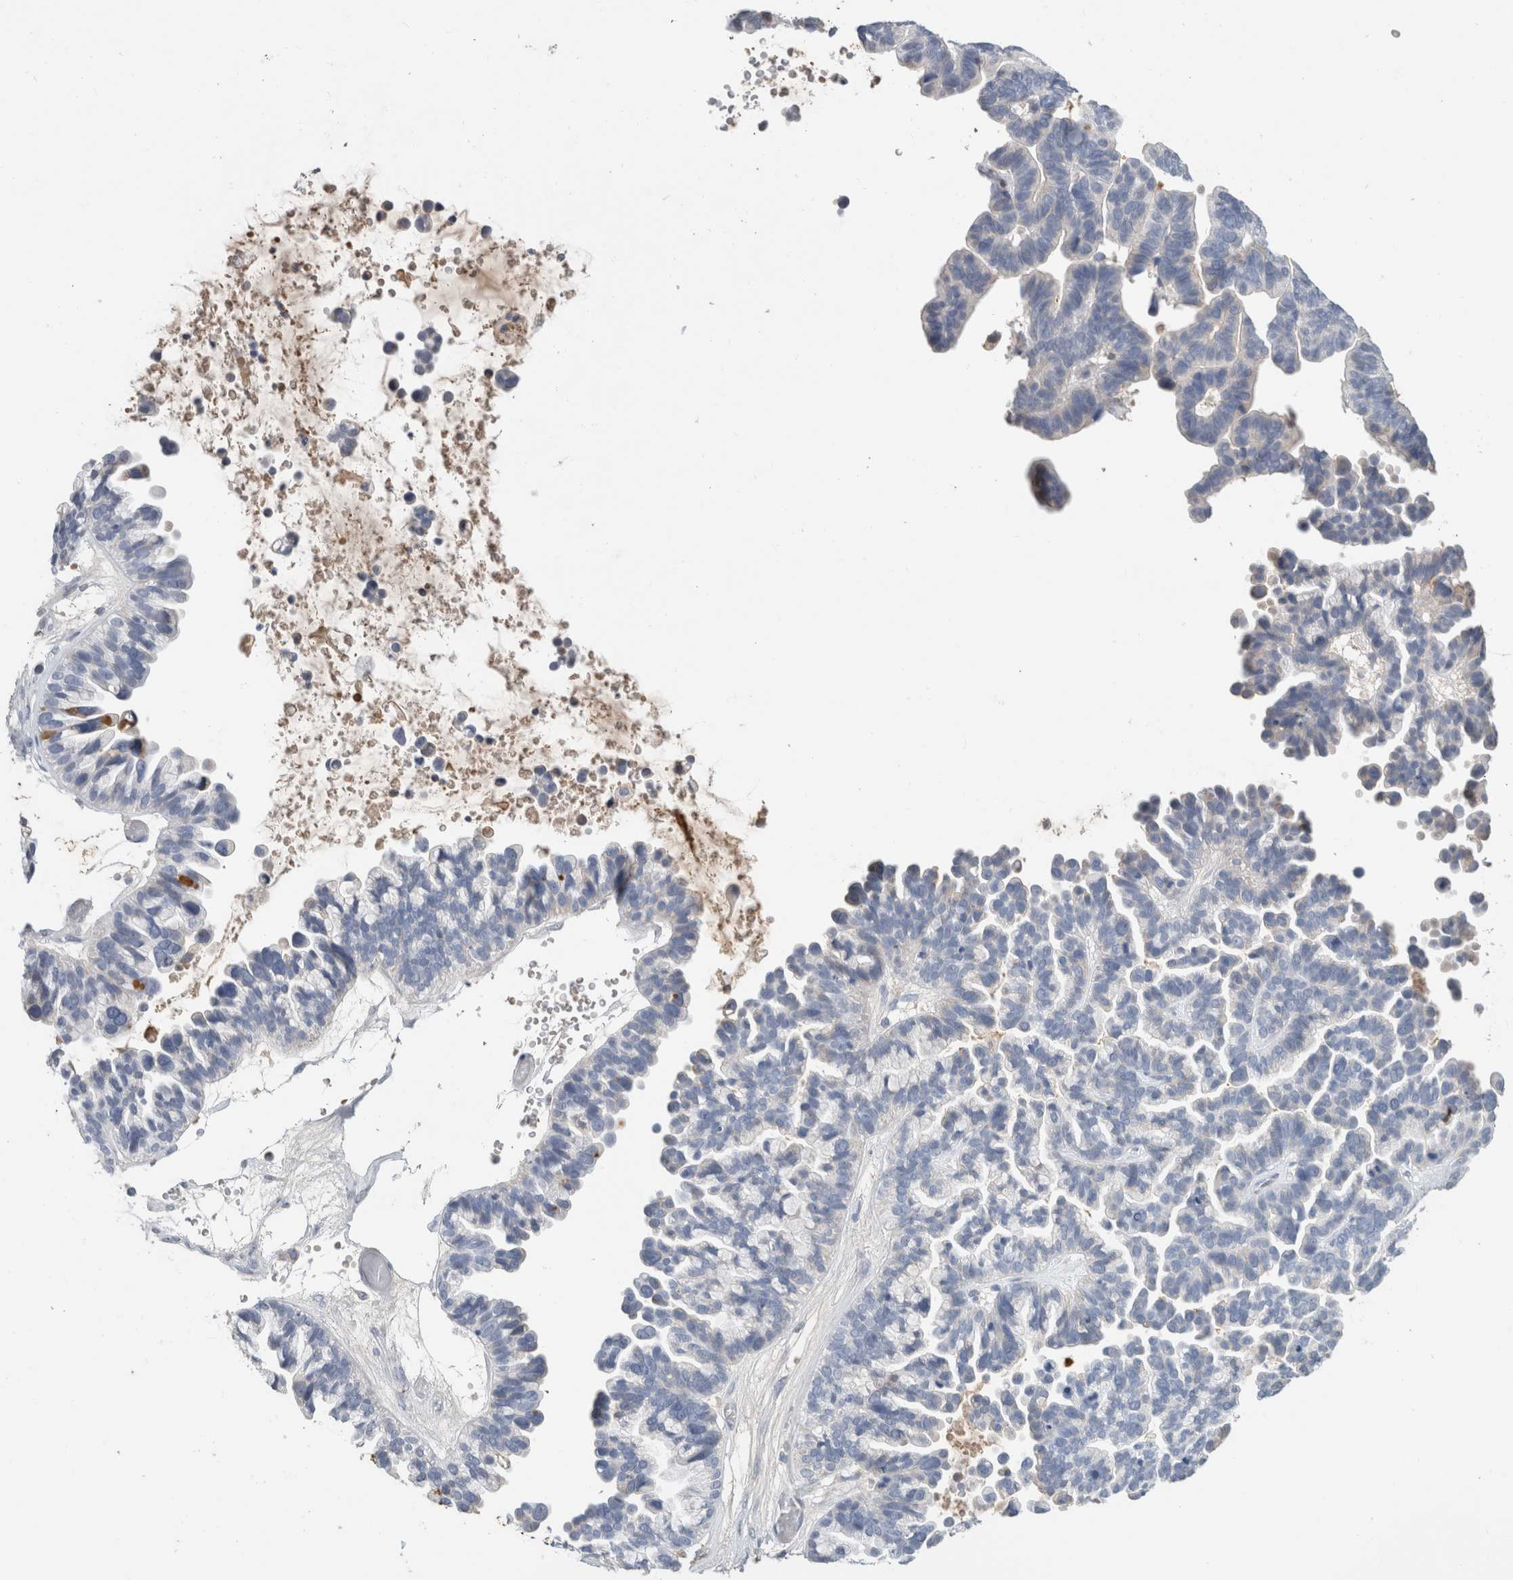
{"staining": {"intensity": "negative", "quantity": "none", "location": "none"}, "tissue": "ovarian cancer", "cell_type": "Tumor cells", "image_type": "cancer", "snomed": [{"axis": "morphology", "description": "Cystadenocarcinoma, serous, NOS"}, {"axis": "topography", "description": "Ovary"}], "caption": "High power microscopy image of an IHC histopathology image of ovarian cancer, revealing no significant staining in tumor cells. The staining is performed using DAB brown chromogen with nuclei counter-stained in using hematoxylin.", "gene": "SCGB1A1", "patient": {"sex": "female", "age": 56}}